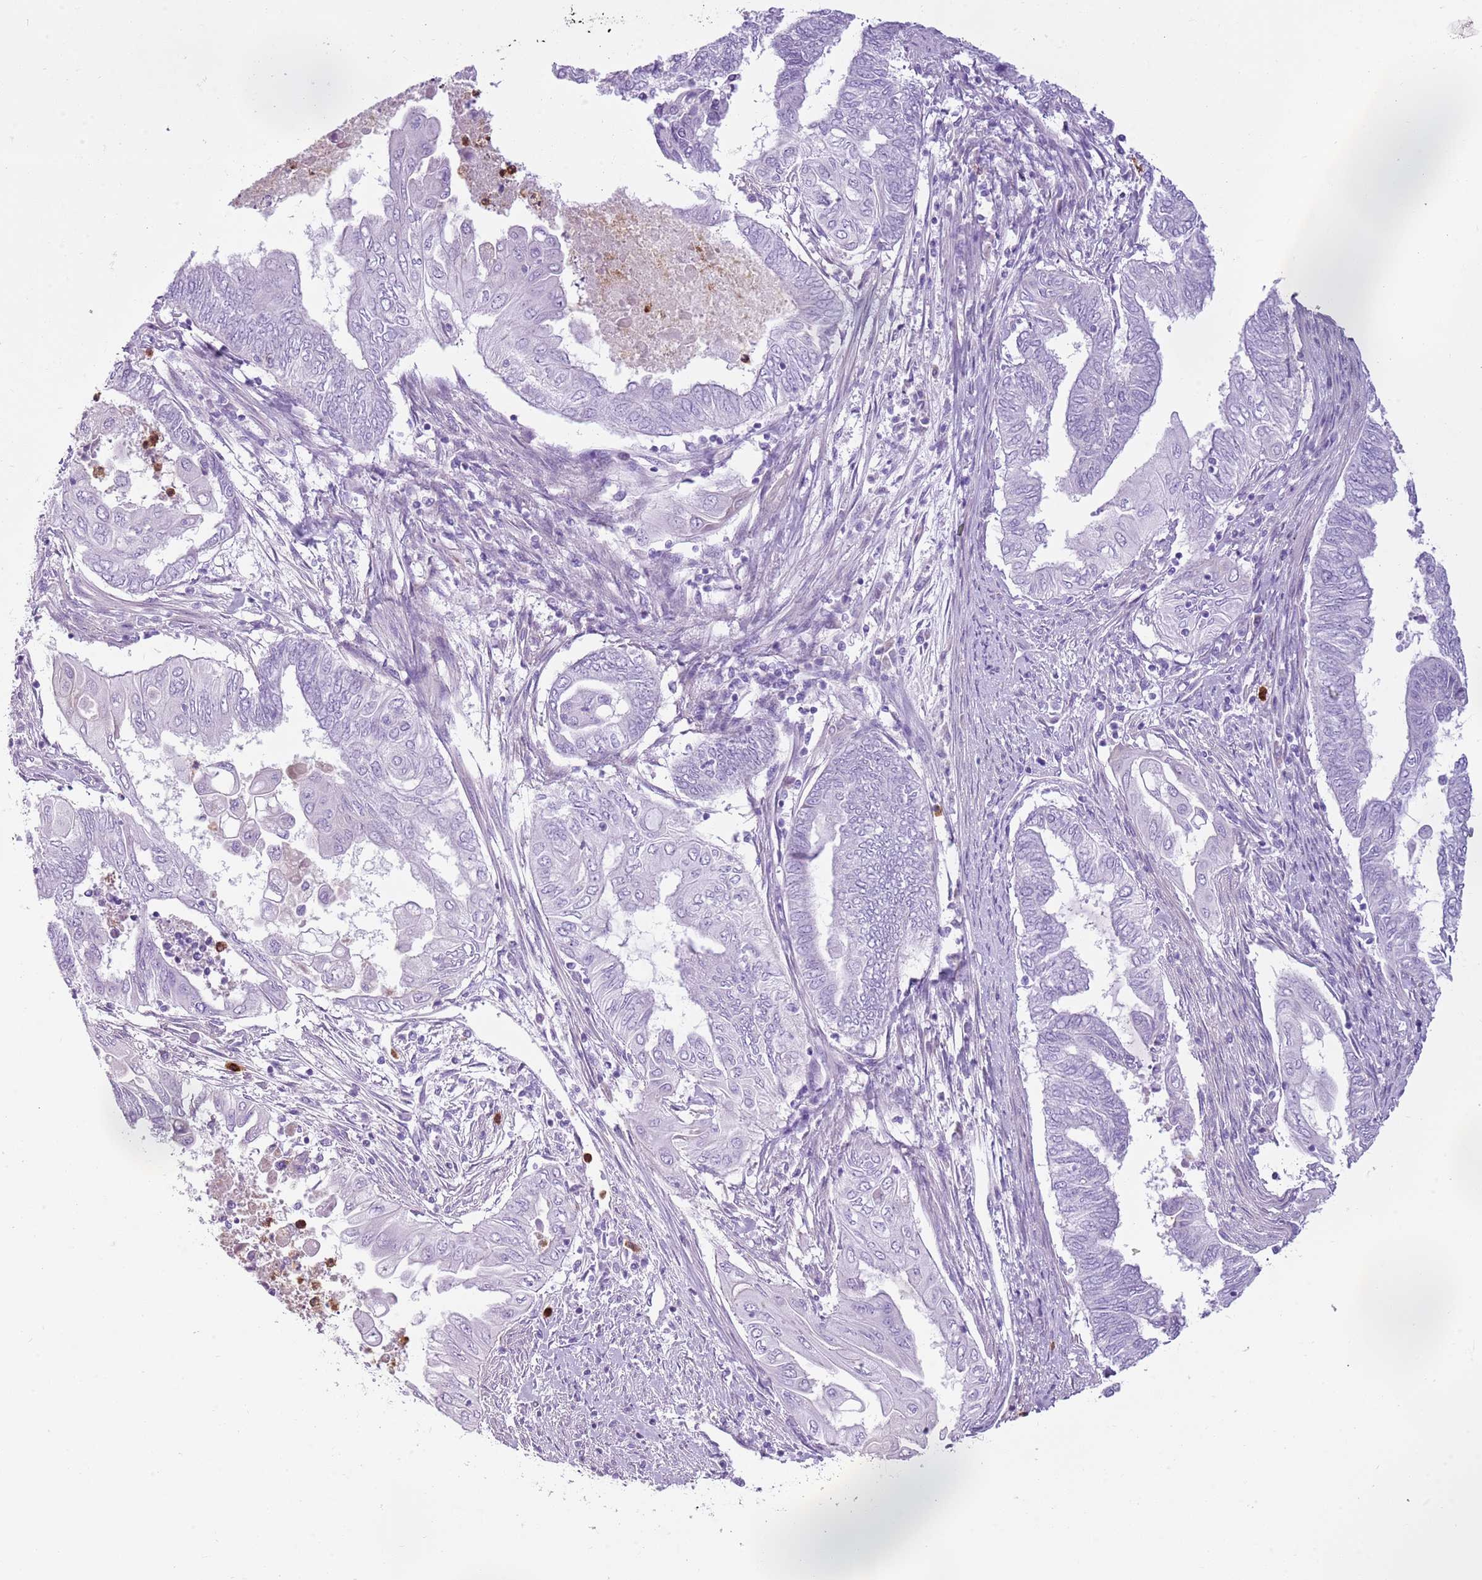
{"staining": {"intensity": "negative", "quantity": "none", "location": "none"}, "tissue": "endometrial cancer", "cell_type": "Tumor cells", "image_type": "cancer", "snomed": [{"axis": "morphology", "description": "Adenocarcinoma, NOS"}, {"axis": "topography", "description": "Uterus"}, {"axis": "topography", "description": "Endometrium"}], "caption": "Tumor cells show no significant protein positivity in endometrial cancer (adenocarcinoma).", "gene": "CD177", "patient": {"sex": "female", "age": 70}}